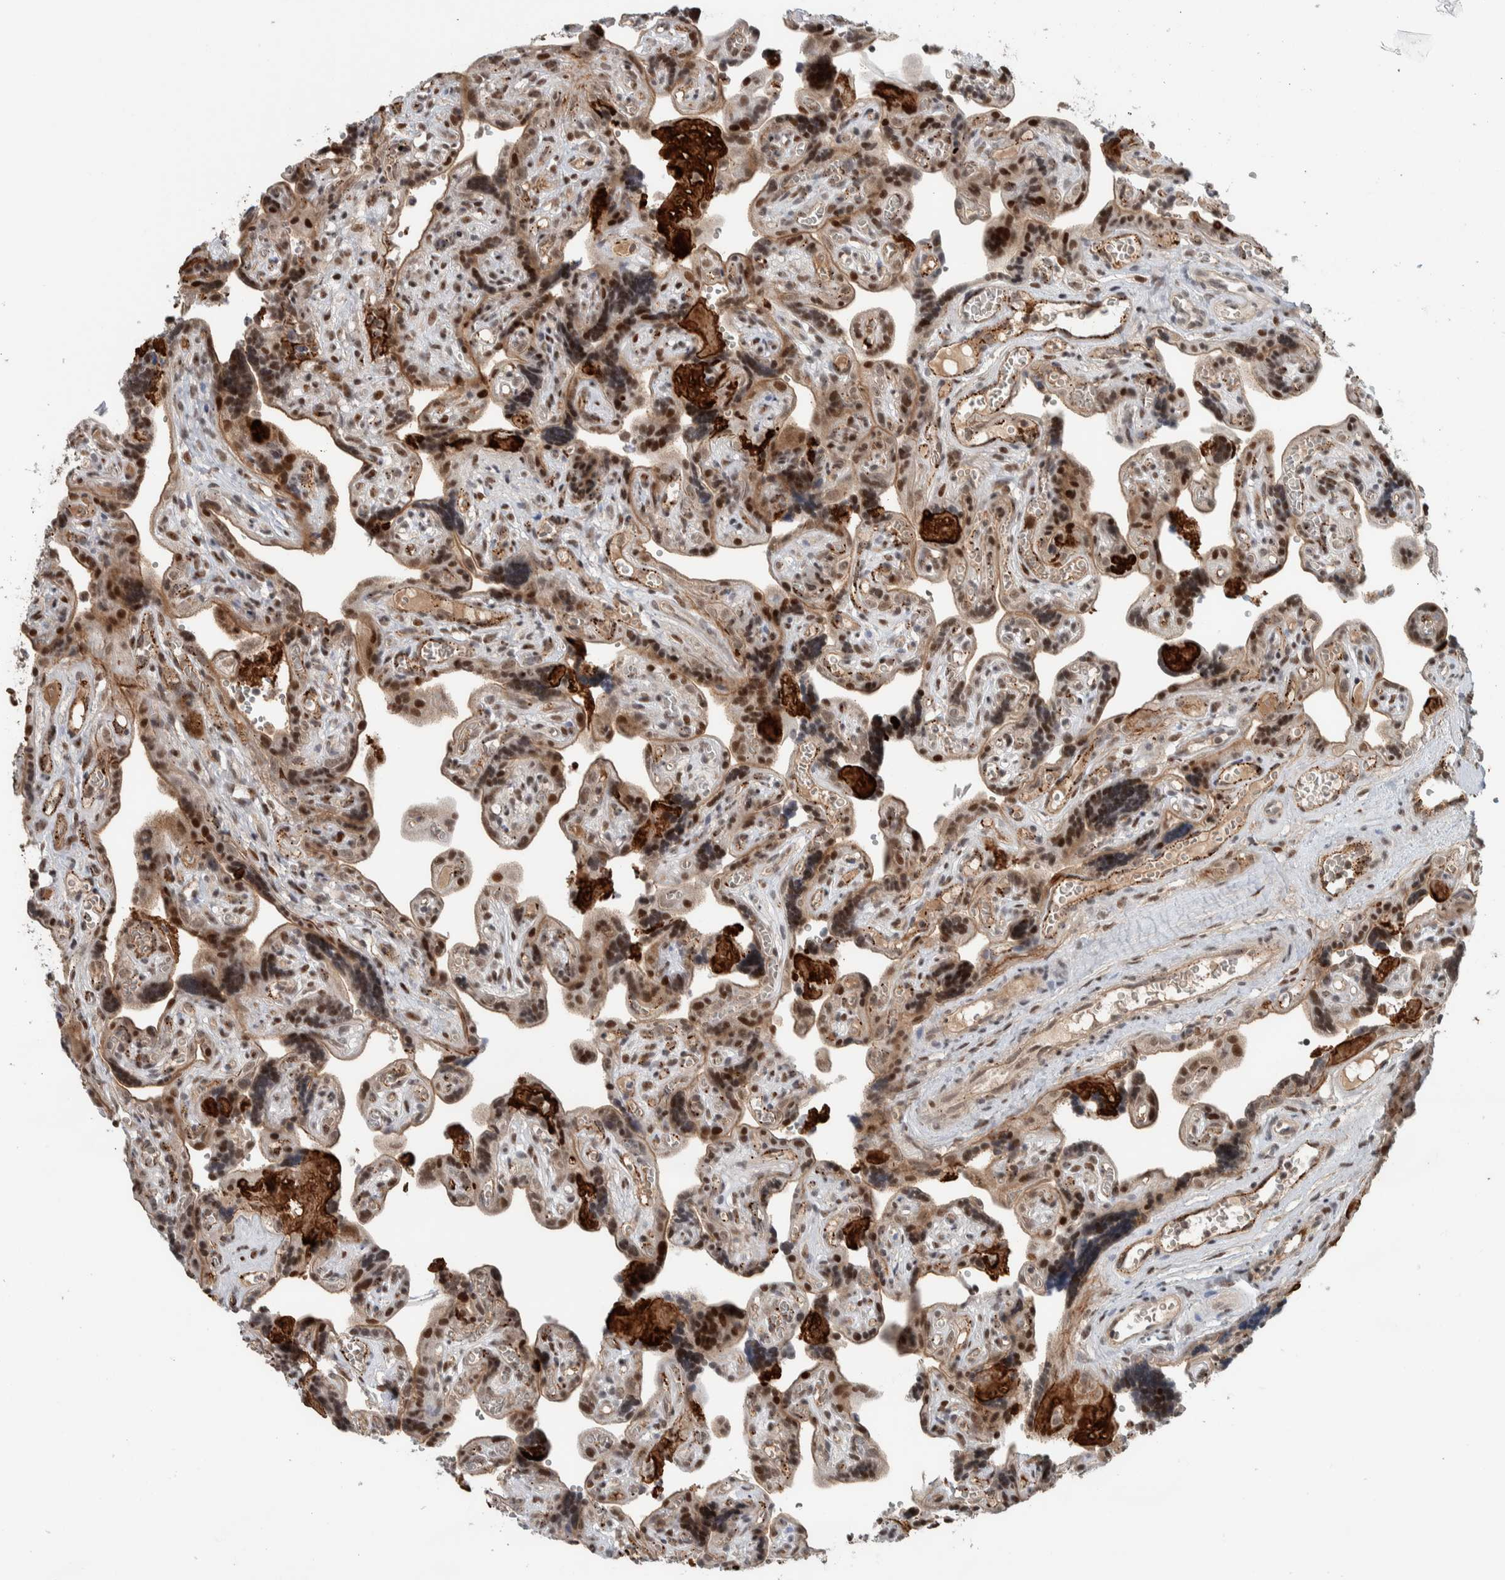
{"staining": {"intensity": "moderate", "quantity": ">75%", "location": "nuclear"}, "tissue": "placenta", "cell_type": "Decidual cells", "image_type": "normal", "snomed": [{"axis": "morphology", "description": "Normal tissue, NOS"}, {"axis": "topography", "description": "Placenta"}], "caption": "Human placenta stained with a brown dye exhibits moderate nuclear positive positivity in about >75% of decidual cells.", "gene": "ZFP91", "patient": {"sex": "female", "age": 30}}